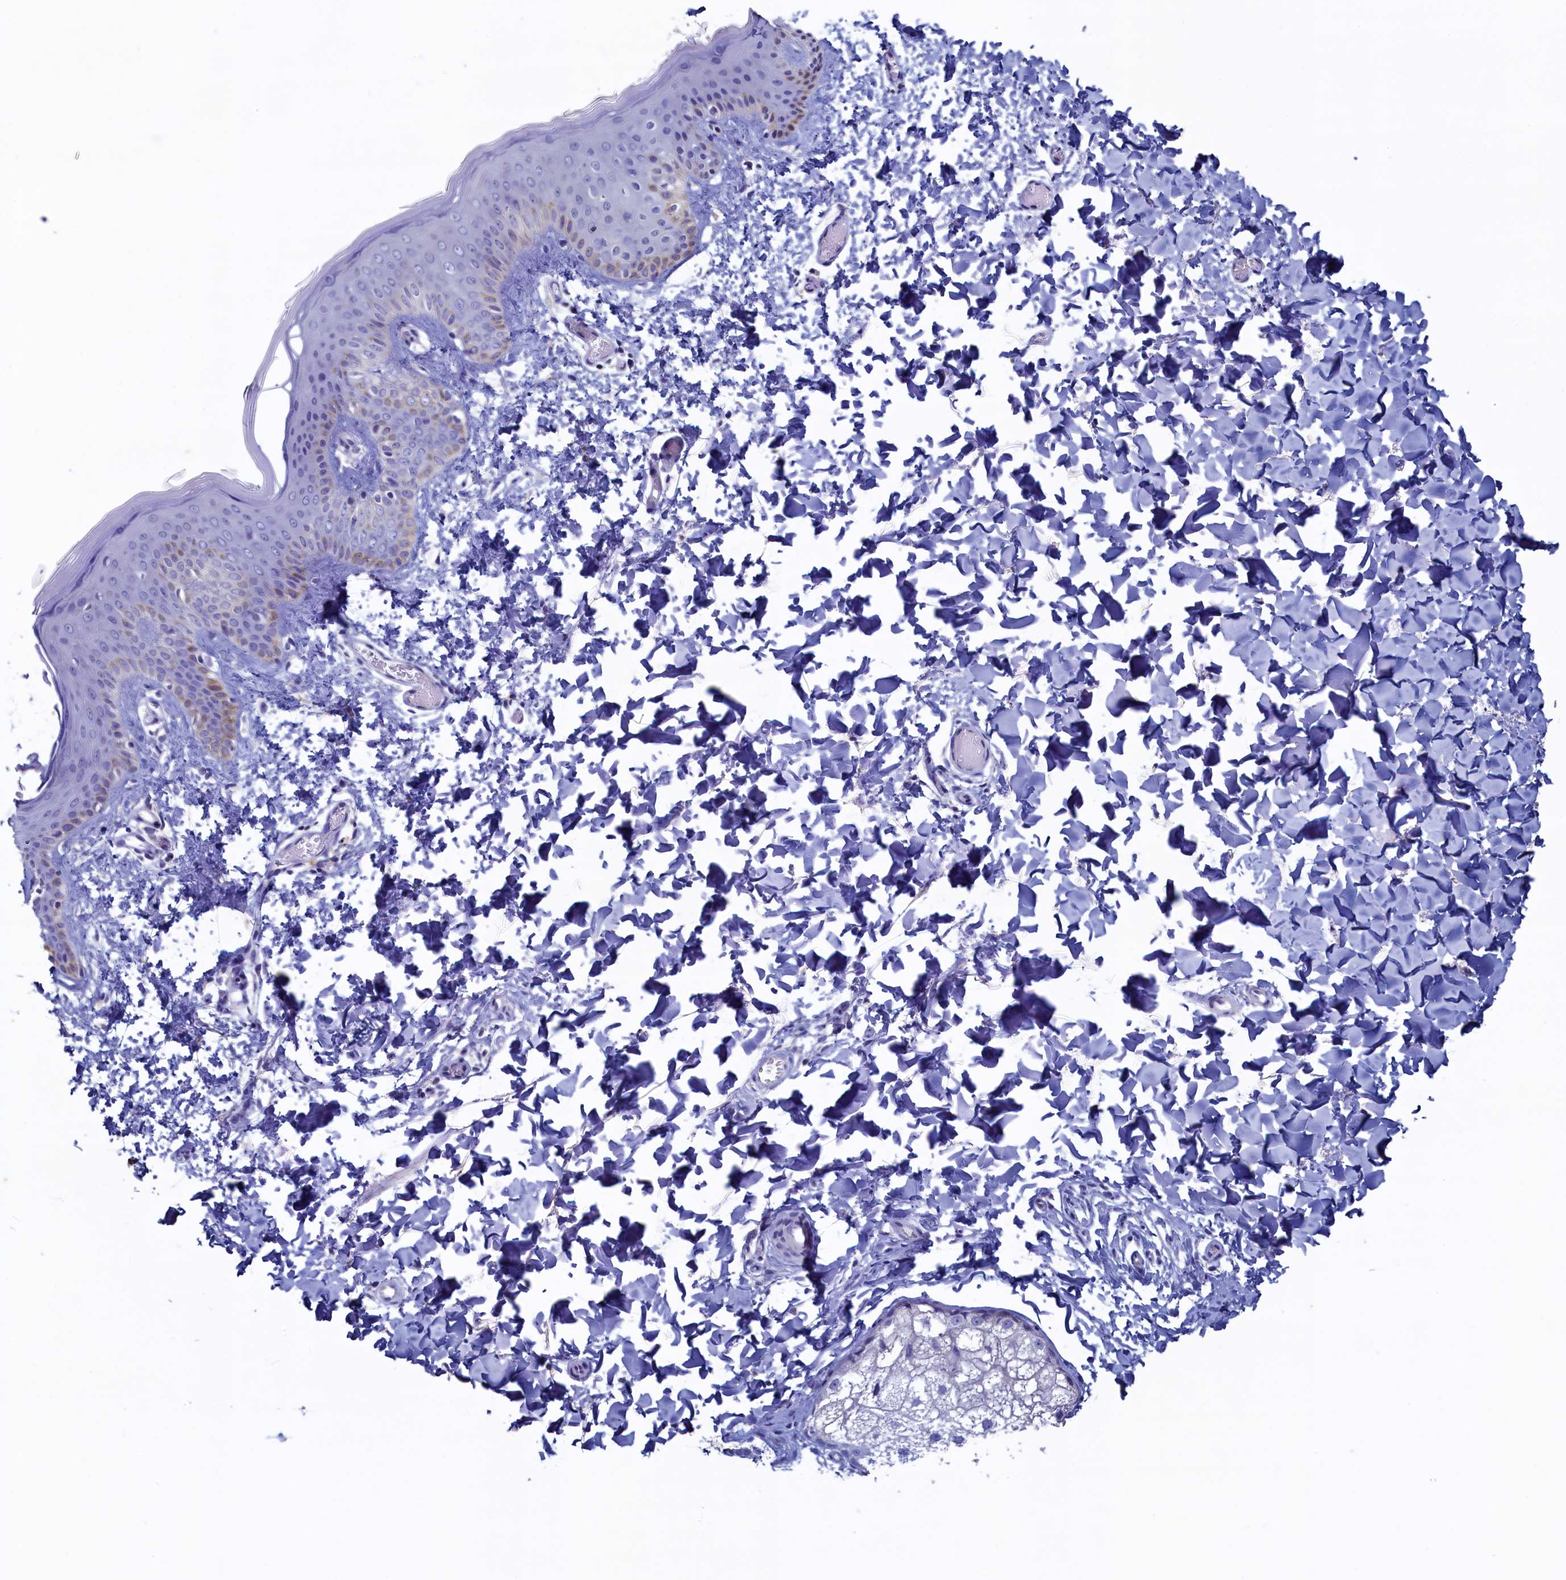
{"staining": {"intensity": "negative", "quantity": "none", "location": "none"}, "tissue": "skin", "cell_type": "Fibroblasts", "image_type": "normal", "snomed": [{"axis": "morphology", "description": "Normal tissue, NOS"}, {"axis": "topography", "description": "Skin"}], "caption": "Fibroblasts are negative for protein expression in normal human skin.", "gene": "CBLIF", "patient": {"sex": "male", "age": 36}}